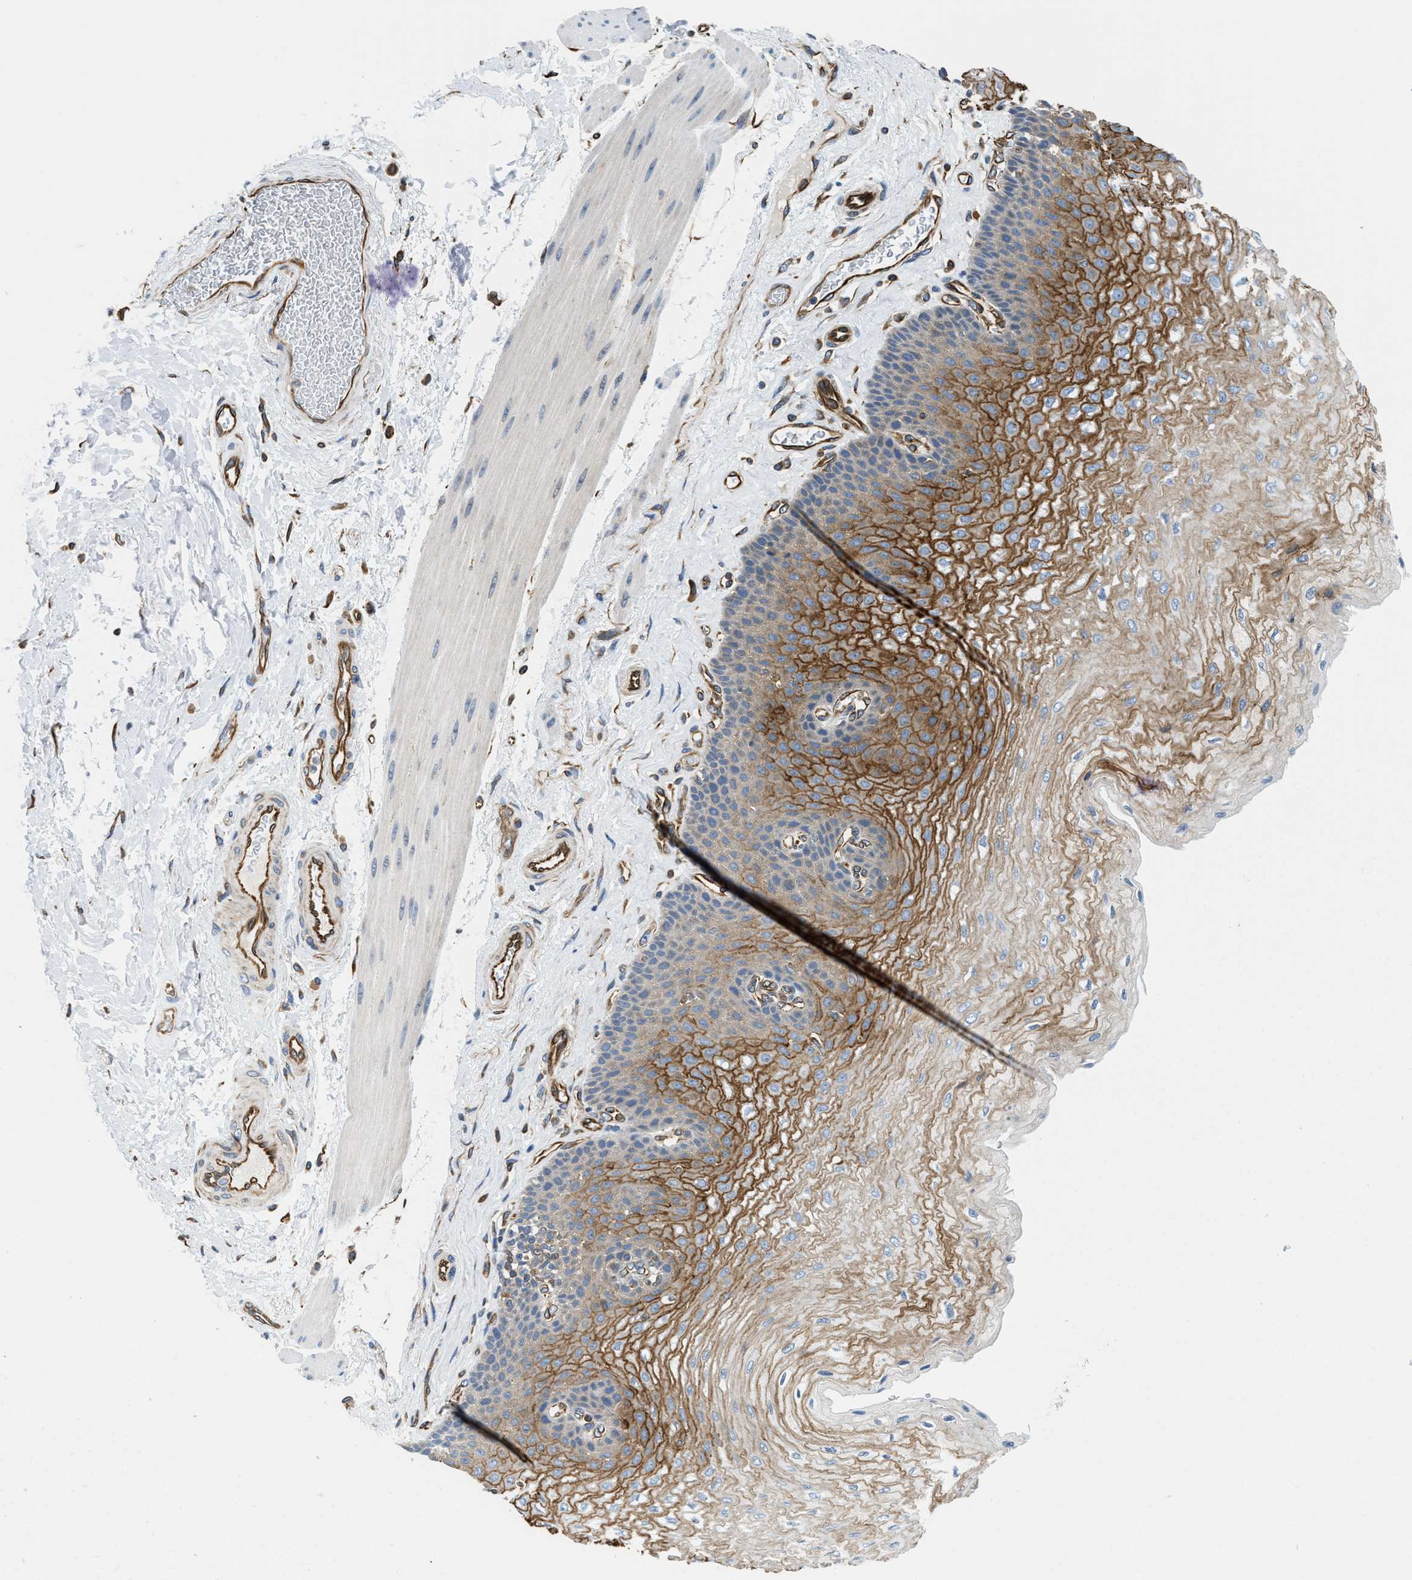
{"staining": {"intensity": "strong", "quantity": ">75%", "location": "cytoplasmic/membranous"}, "tissue": "esophagus", "cell_type": "Squamous epithelial cells", "image_type": "normal", "snomed": [{"axis": "morphology", "description": "Normal tissue, NOS"}, {"axis": "topography", "description": "Esophagus"}], "caption": "Immunohistochemistry (IHC) photomicrograph of normal esophagus stained for a protein (brown), which displays high levels of strong cytoplasmic/membranous positivity in approximately >75% of squamous epithelial cells.", "gene": "HSD17B12", "patient": {"sex": "female", "age": 72}}